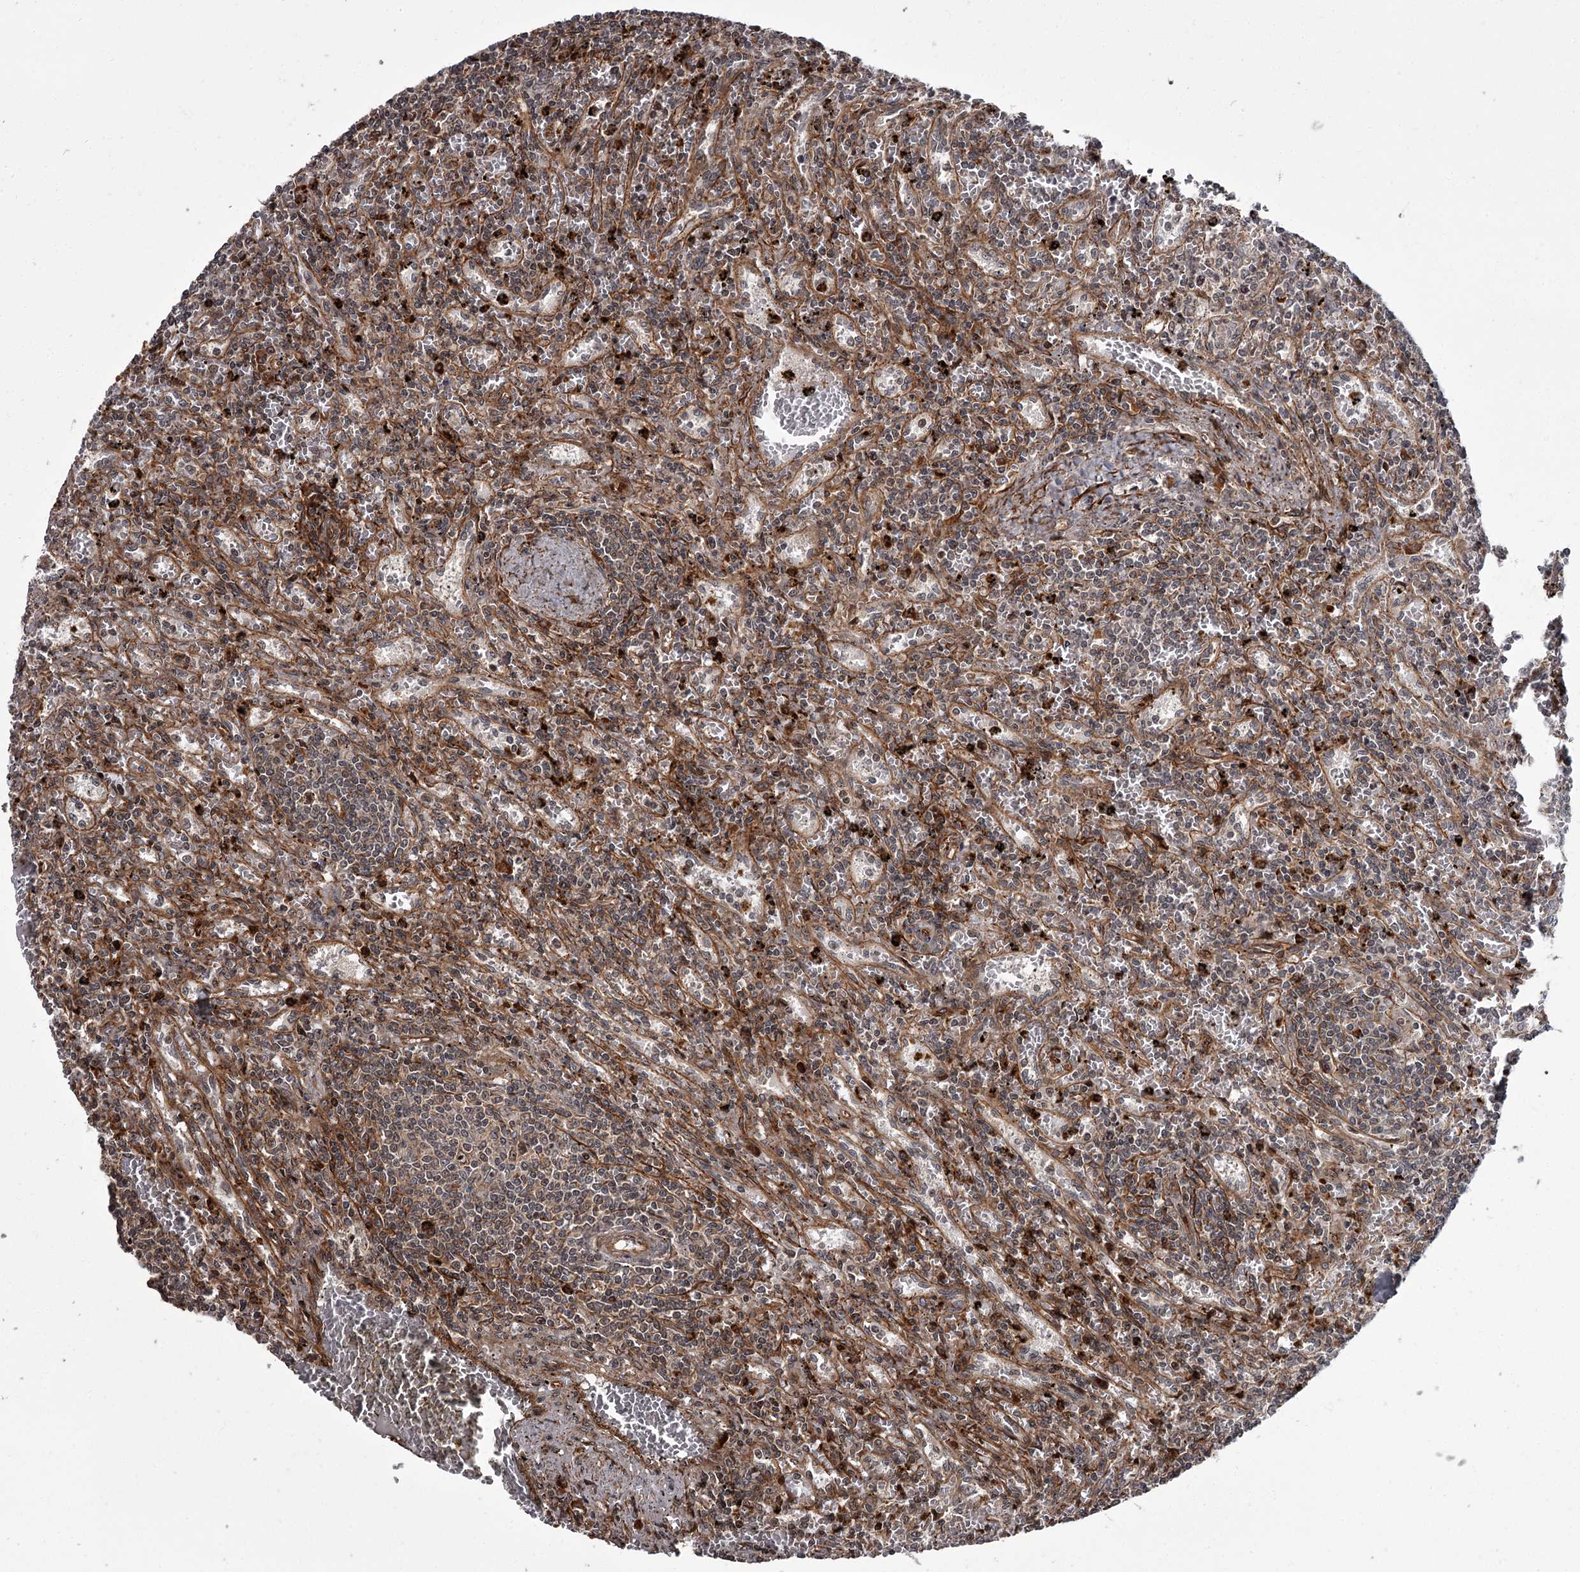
{"staining": {"intensity": "weak", "quantity": "25%-75%", "location": "cytoplasmic/membranous,nuclear"}, "tissue": "lymphoma", "cell_type": "Tumor cells", "image_type": "cancer", "snomed": [{"axis": "morphology", "description": "Malignant lymphoma, non-Hodgkin's type, Low grade"}, {"axis": "topography", "description": "Spleen"}], "caption": "High-magnification brightfield microscopy of low-grade malignant lymphoma, non-Hodgkin's type stained with DAB (3,3'-diaminobenzidine) (brown) and counterstained with hematoxylin (blue). tumor cells exhibit weak cytoplasmic/membranous and nuclear positivity is appreciated in approximately25%-75% of cells. The staining was performed using DAB to visualize the protein expression in brown, while the nuclei were stained in blue with hematoxylin (Magnification: 20x).", "gene": "THAP9", "patient": {"sex": "male", "age": 76}}